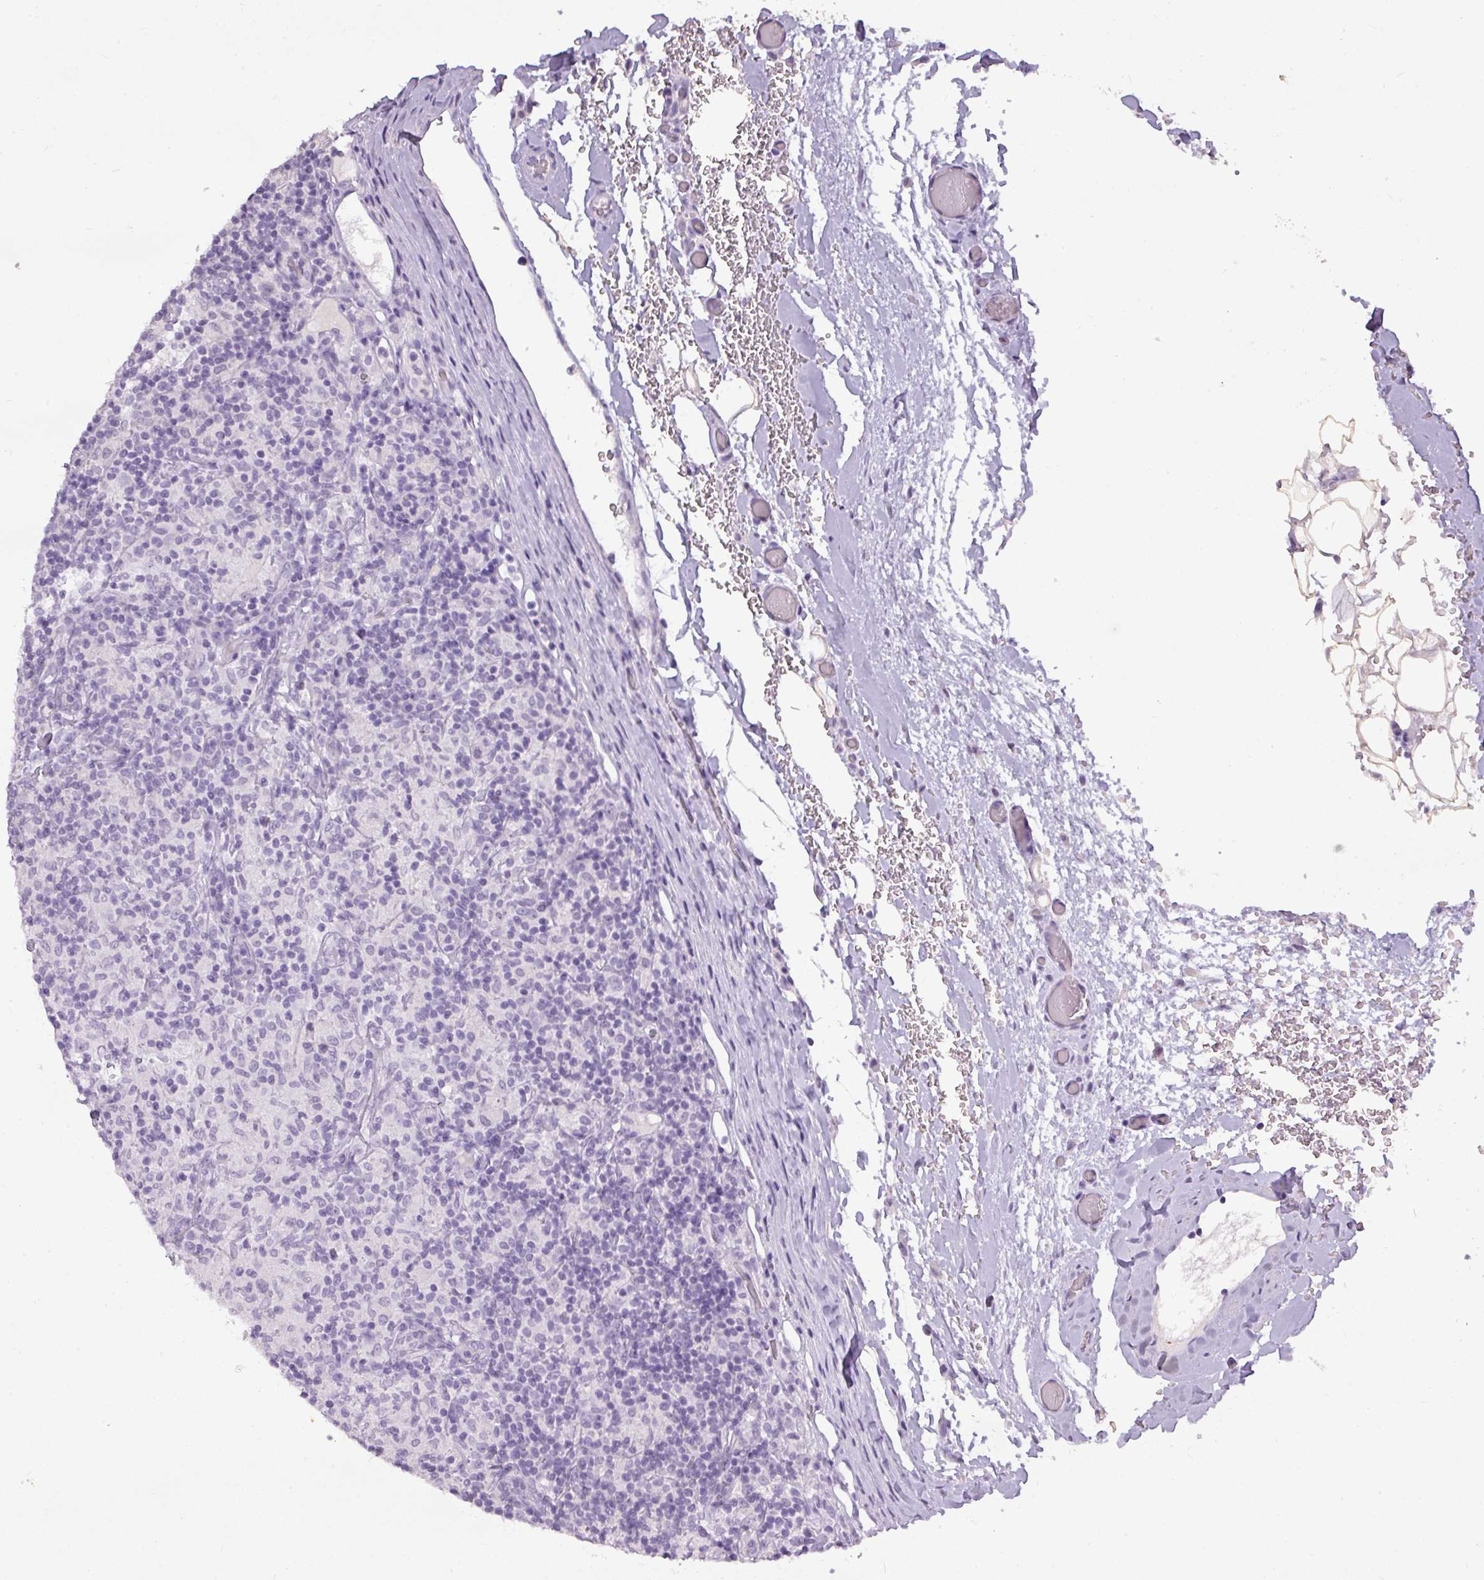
{"staining": {"intensity": "negative", "quantity": "none", "location": "none"}, "tissue": "lymphoma", "cell_type": "Tumor cells", "image_type": "cancer", "snomed": [{"axis": "morphology", "description": "Hodgkin's disease, NOS"}, {"axis": "topography", "description": "Lymph node"}], "caption": "Immunohistochemistry of human lymphoma displays no expression in tumor cells. The staining is performed using DAB brown chromogen with nuclei counter-stained in using hematoxylin.", "gene": "TMEM91", "patient": {"sex": "male", "age": 70}}